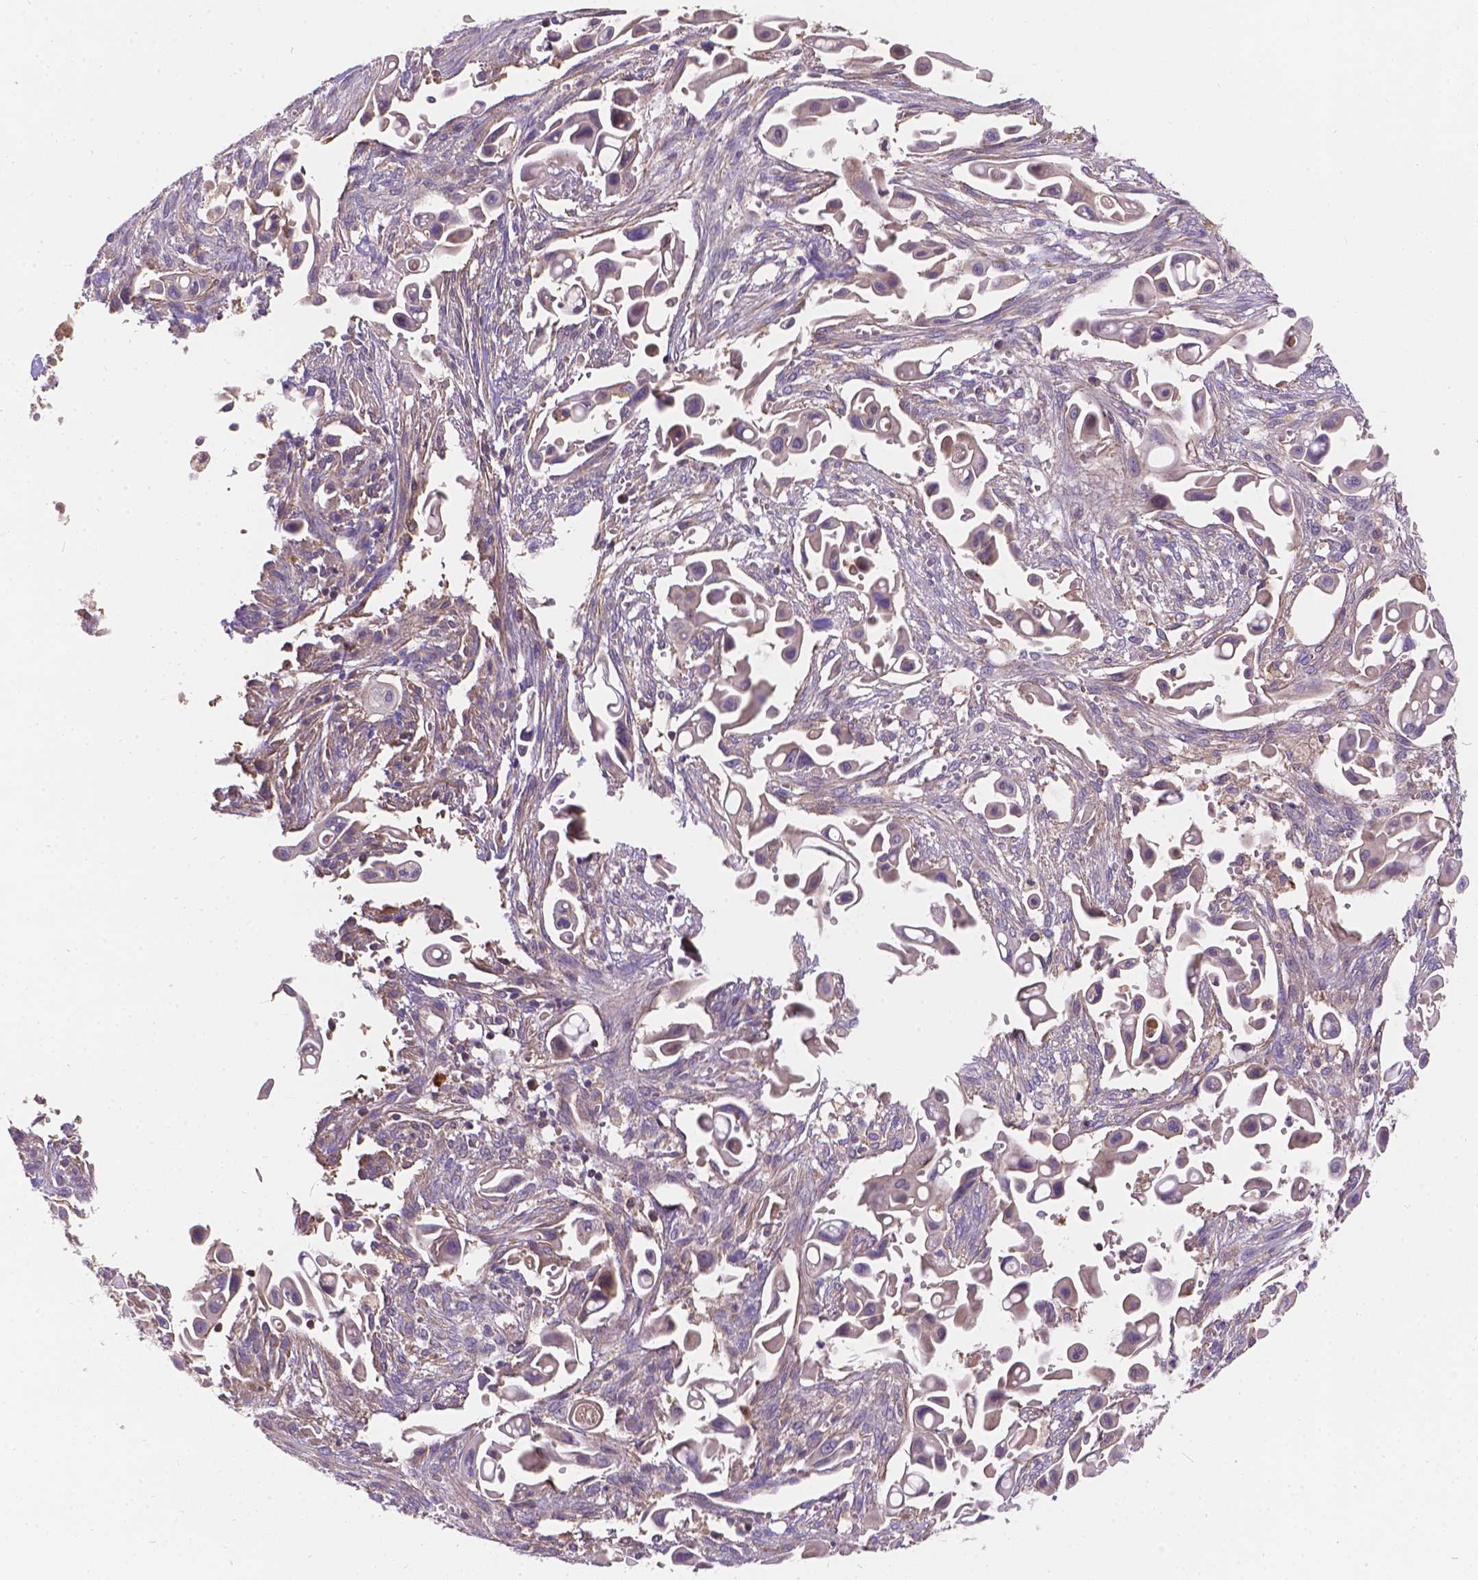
{"staining": {"intensity": "negative", "quantity": "none", "location": "none"}, "tissue": "pancreatic cancer", "cell_type": "Tumor cells", "image_type": "cancer", "snomed": [{"axis": "morphology", "description": "Adenocarcinoma, NOS"}, {"axis": "topography", "description": "Pancreas"}], "caption": "Pancreatic cancer (adenocarcinoma) stained for a protein using IHC displays no expression tumor cells.", "gene": "CDK10", "patient": {"sex": "male", "age": 50}}